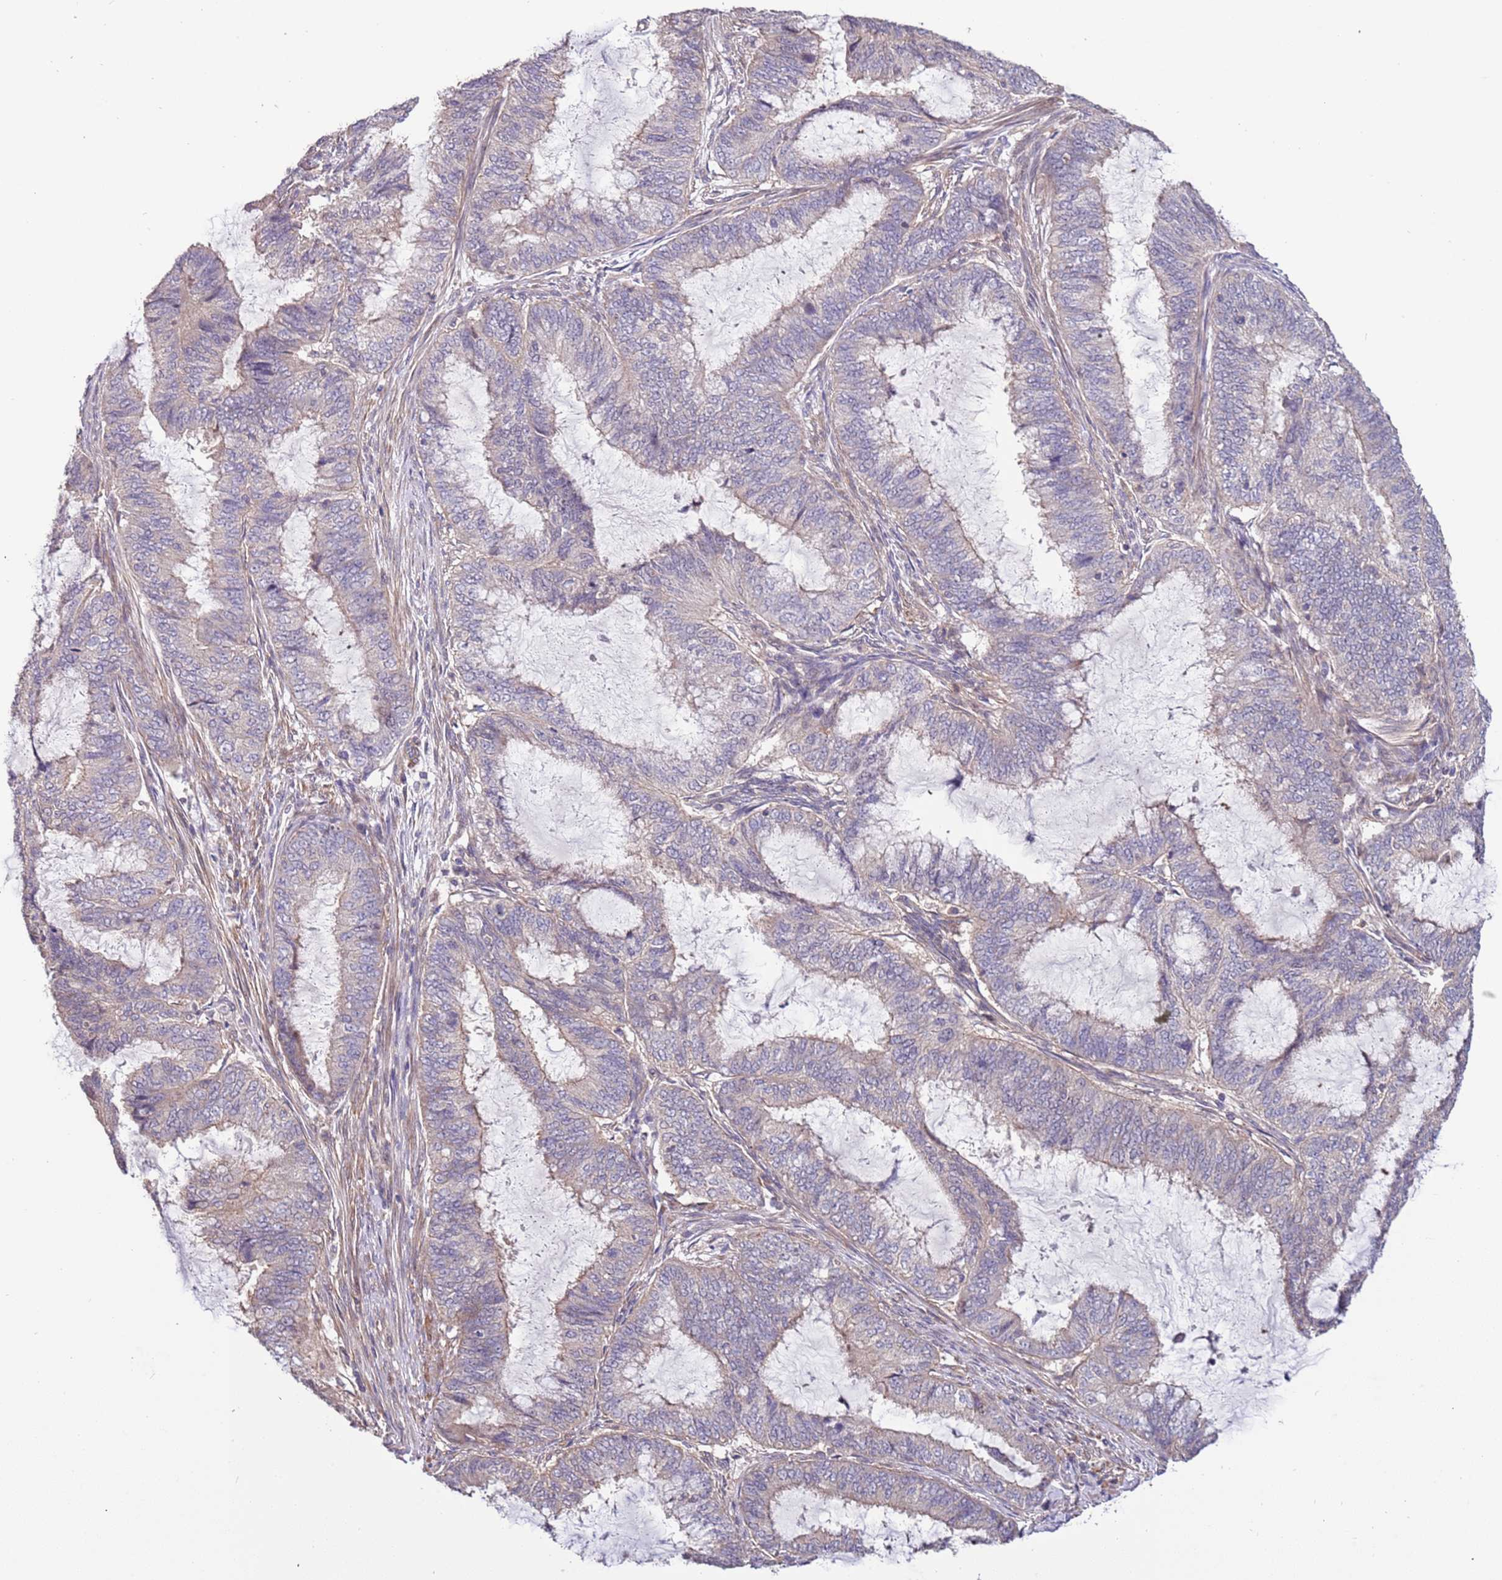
{"staining": {"intensity": "weak", "quantity": "<25%", "location": "cytoplasmic/membranous"}, "tissue": "endometrial cancer", "cell_type": "Tumor cells", "image_type": "cancer", "snomed": [{"axis": "morphology", "description": "Adenocarcinoma, NOS"}, {"axis": "topography", "description": "Endometrium"}], "caption": "High magnification brightfield microscopy of endometrial adenocarcinoma stained with DAB (3,3'-diaminobenzidine) (brown) and counterstained with hematoxylin (blue): tumor cells show no significant expression.", "gene": "LAMB4", "patient": {"sex": "female", "age": 51}}